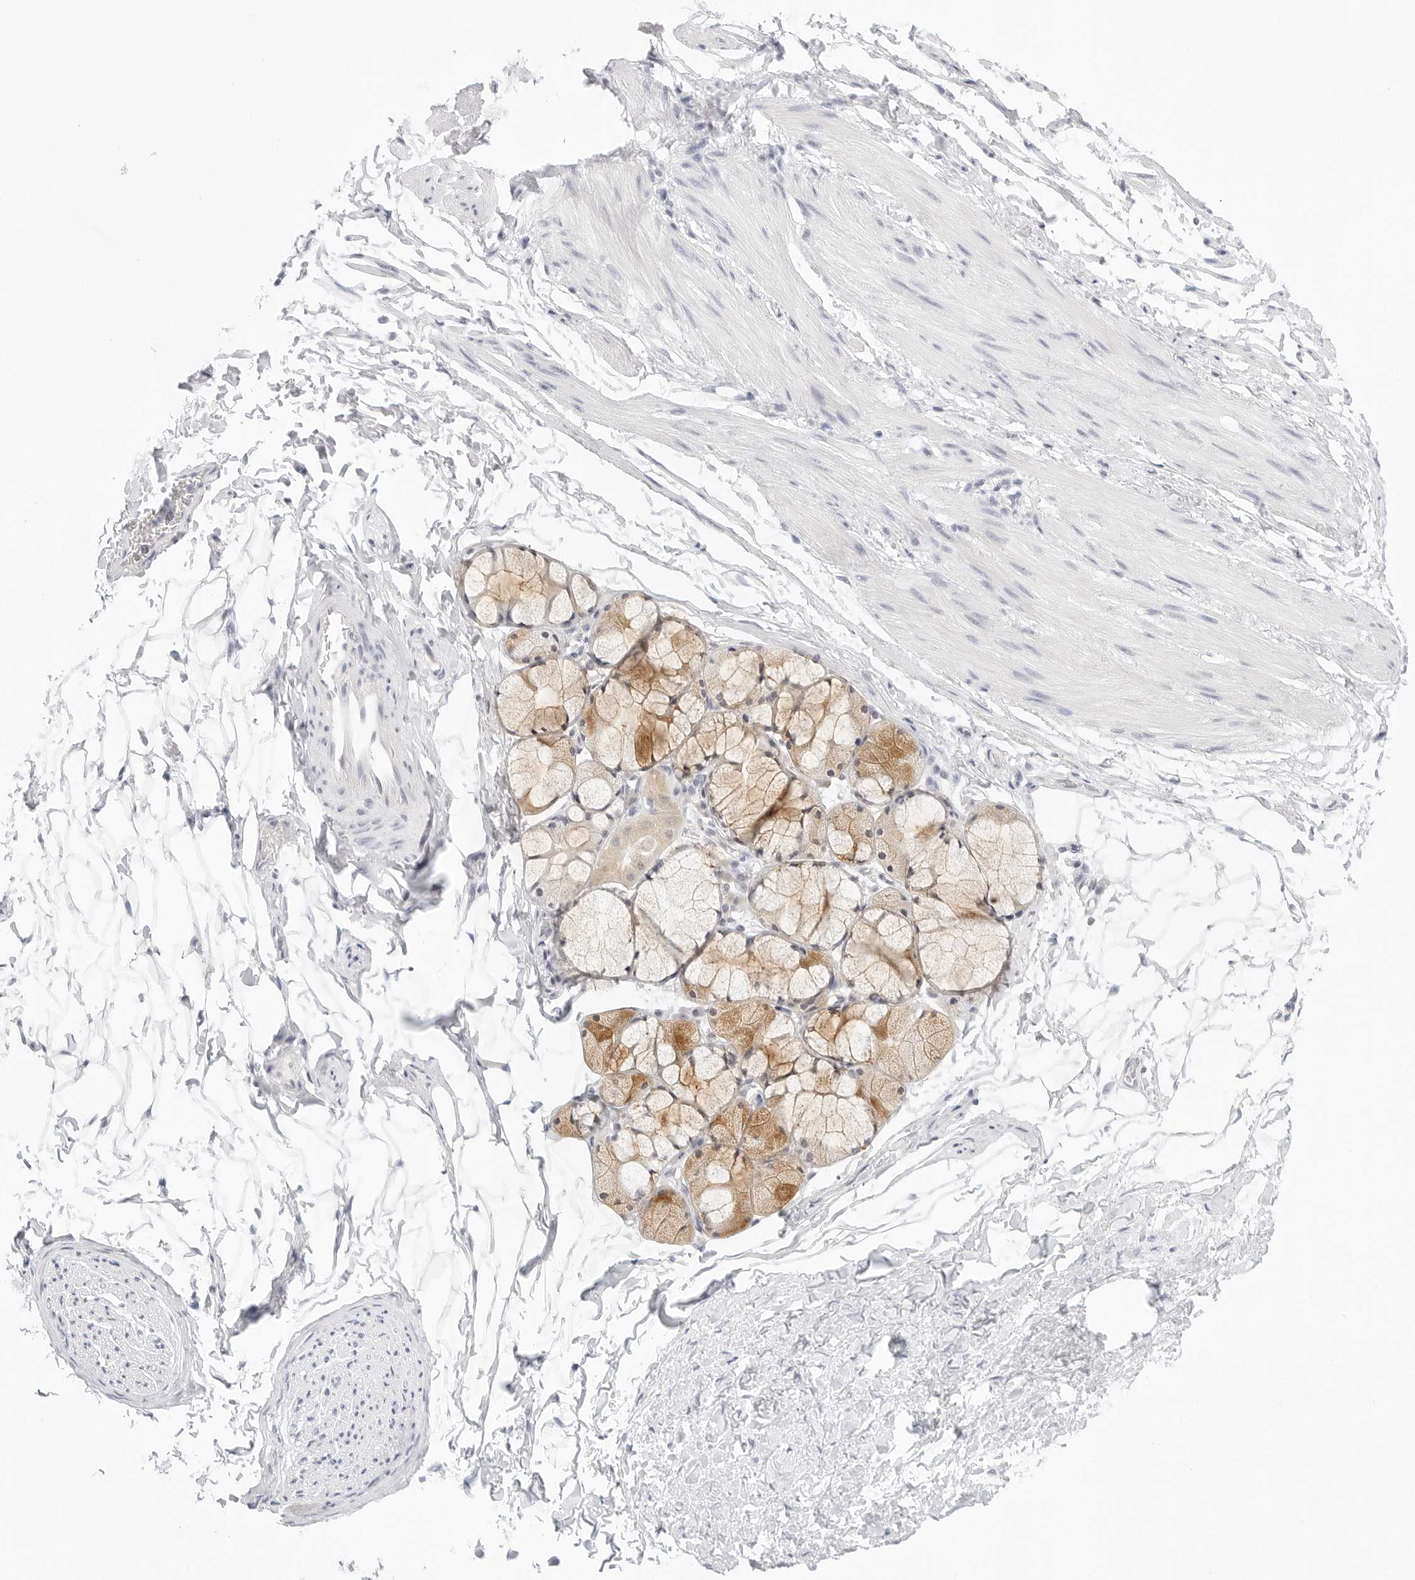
{"staining": {"intensity": "negative", "quantity": "none", "location": "none"}, "tissue": "adipose tissue", "cell_type": "Adipocytes", "image_type": "normal", "snomed": [{"axis": "morphology", "description": "Normal tissue, NOS"}, {"axis": "topography", "description": "Cartilage tissue"}, {"axis": "topography", "description": "Bronchus"}], "caption": "A photomicrograph of adipose tissue stained for a protein reveals no brown staining in adipocytes. The staining is performed using DAB brown chromogen with nuclei counter-stained in using hematoxylin.", "gene": "HMGCS2", "patient": {"sex": "female", "age": 73}}